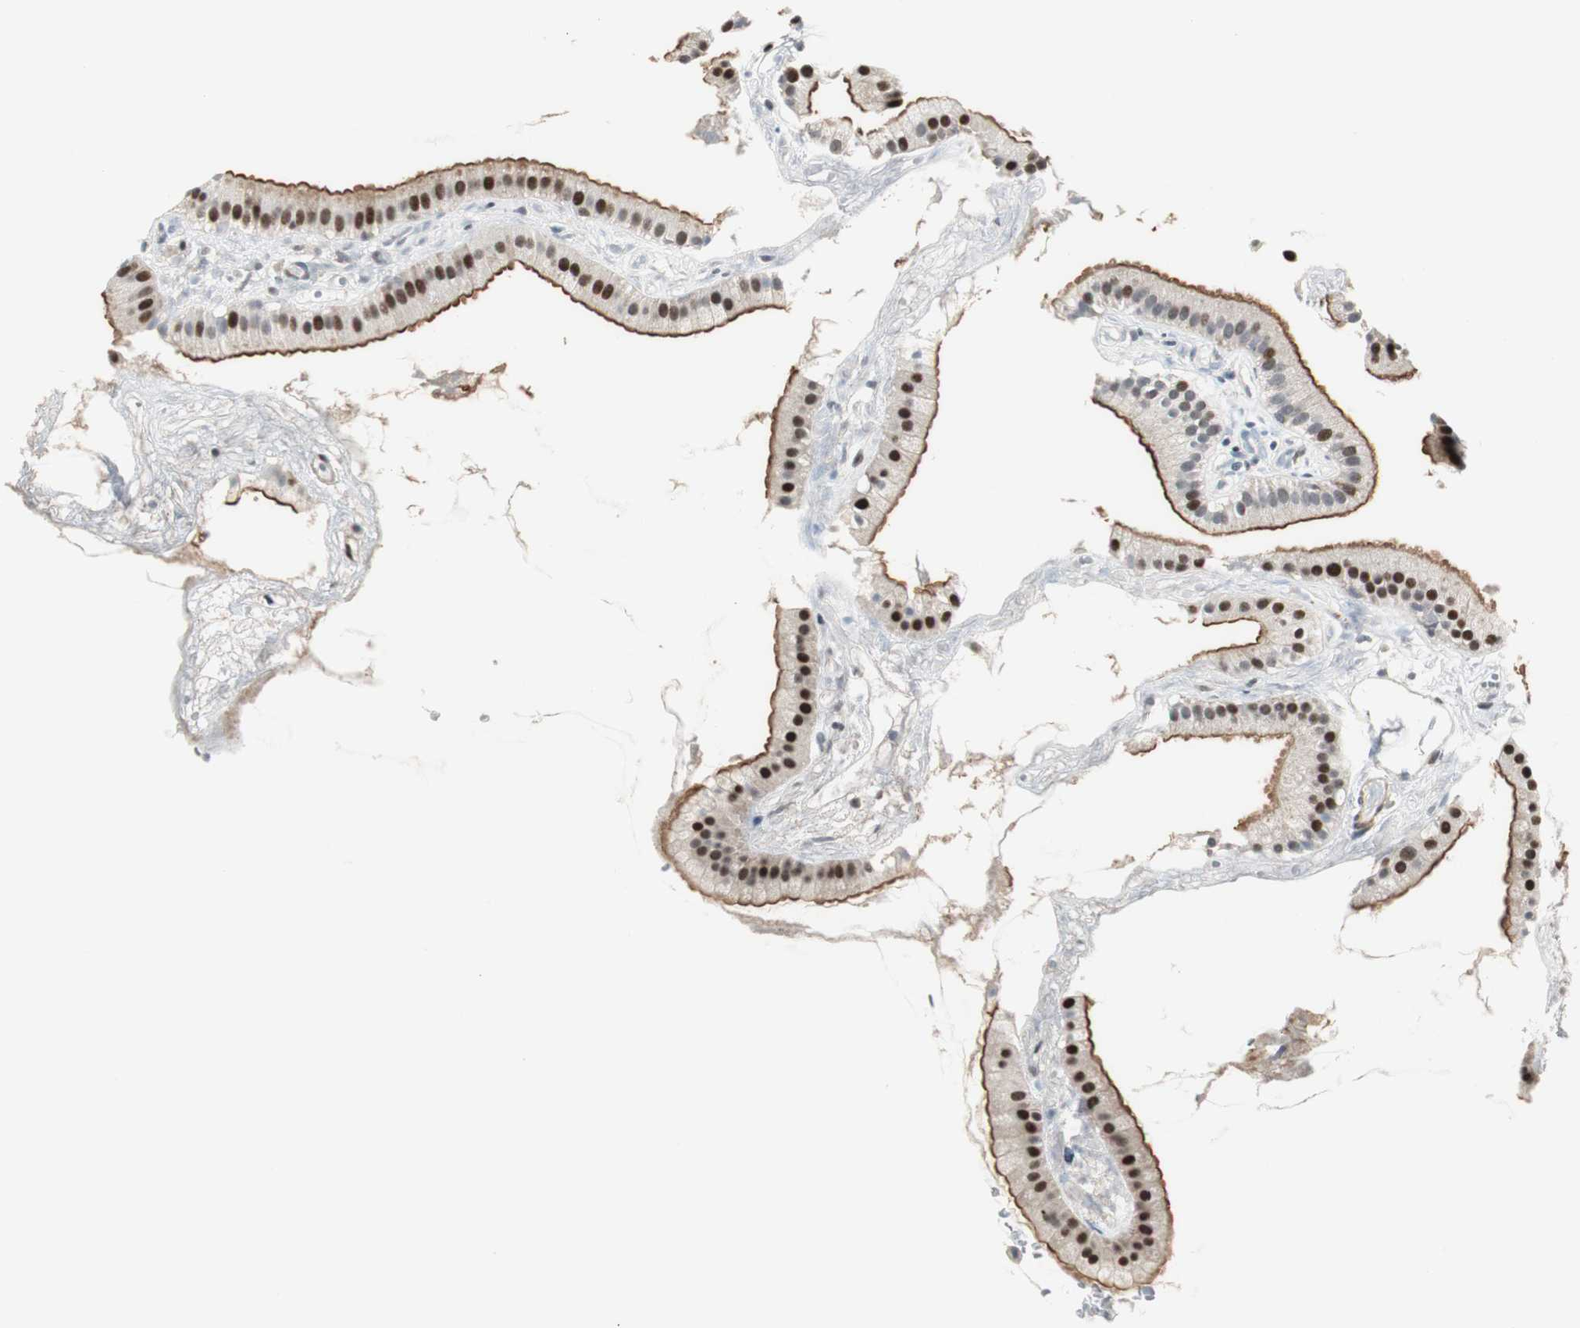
{"staining": {"intensity": "strong", "quantity": ">75%", "location": "cytoplasmic/membranous,nuclear"}, "tissue": "gallbladder", "cell_type": "Glandular cells", "image_type": "normal", "snomed": [{"axis": "morphology", "description": "Normal tissue, NOS"}, {"axis": "topography", "description": "Gallbladder"}], "caption": "An image of gallbladder stained for a protein demonstrates strong cytoplasmic/membranous,nuclear brown staining in glandular cells. (DAB (3,3'-diaminobenzidine) = brown stain, brightfield microscopy at high magnification).", "gene": "RAD1", "patient": {"sex": "female", "age": 64}}